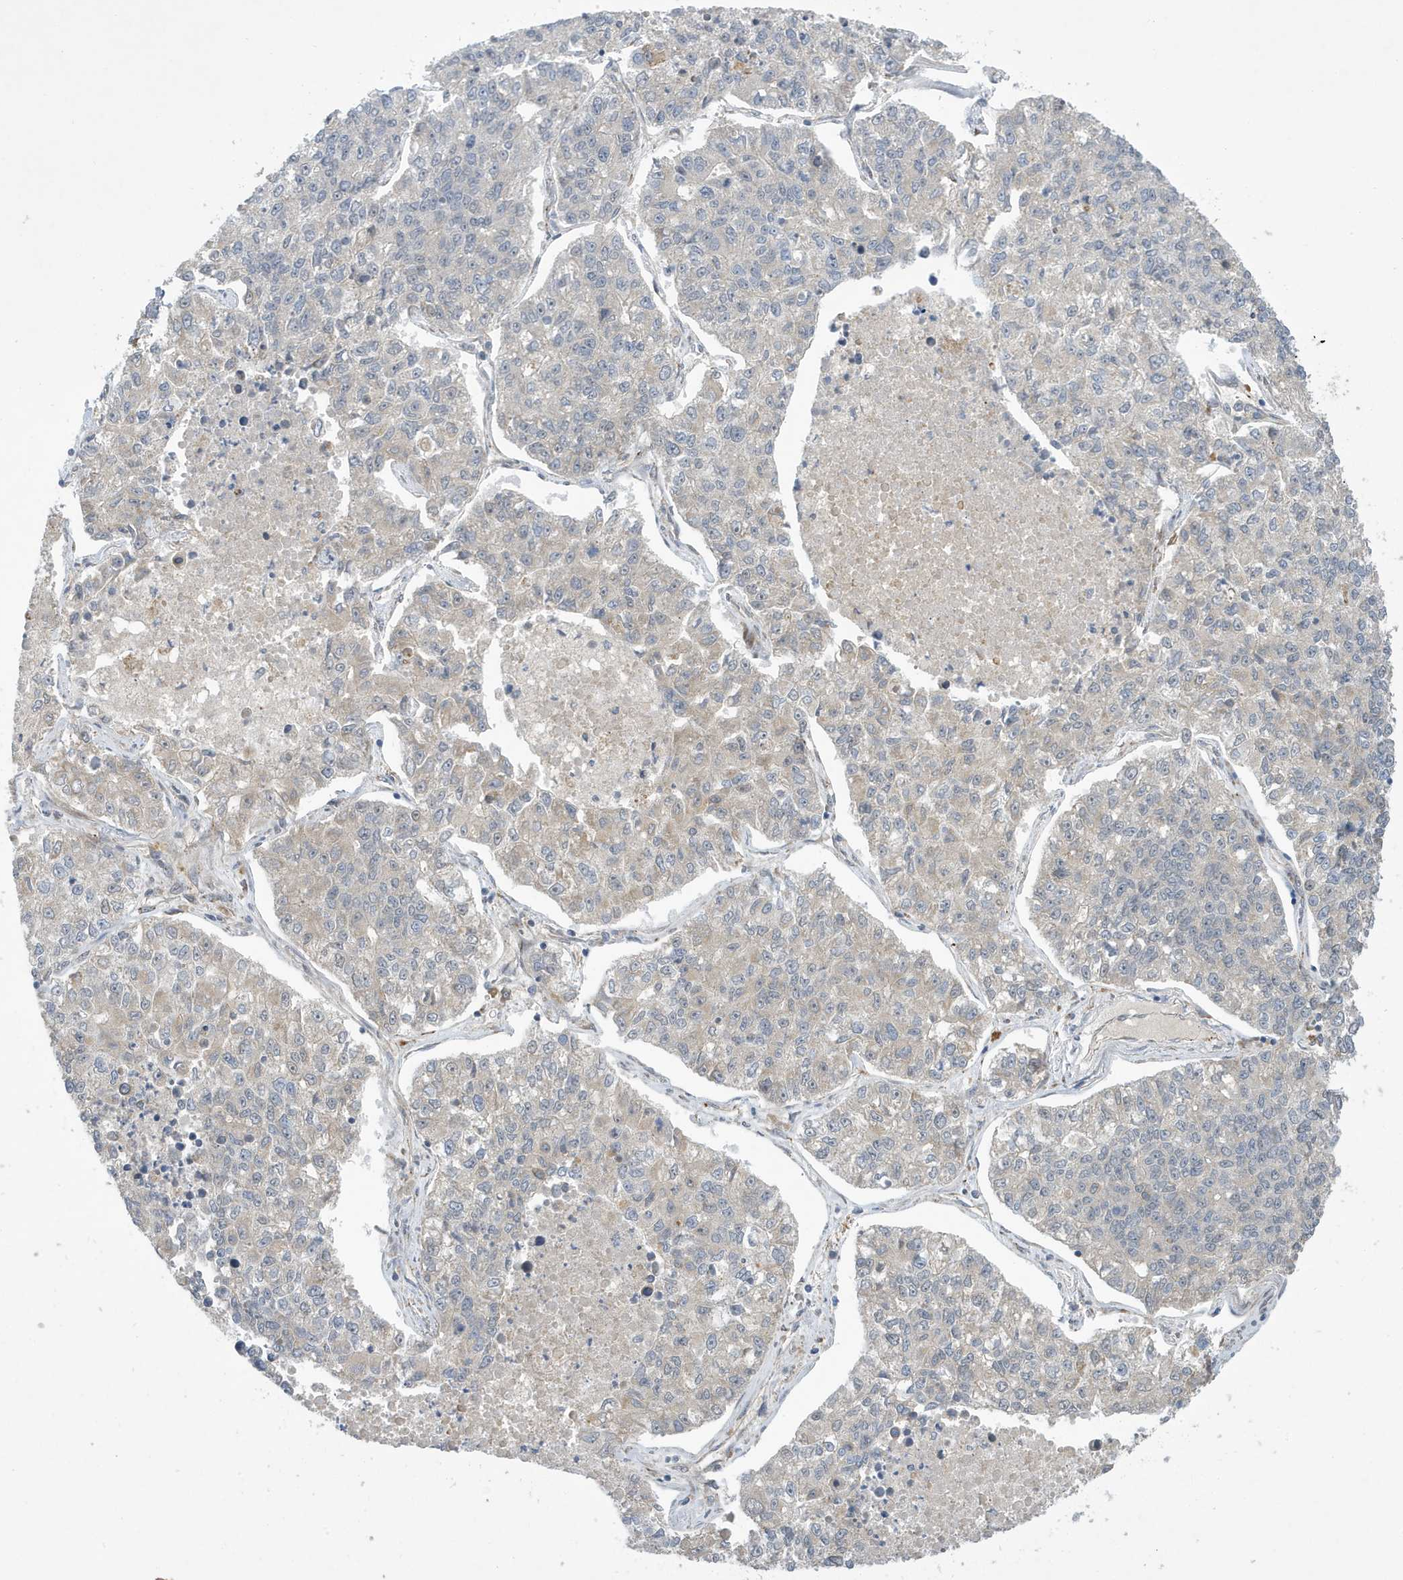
{"staining": {"intensity": "negative", "quantity": "none", "location": "none"}, "tissue": "lung cancer", "cell_type": "Tumor cells", "image_type": "cancer", "snomed": [{"axis": "morphology", "description": "Adenocarcinoma, NOS"}, {"axis": "topography", "description": "Lung"}], "caption": "Tumor cells show no significant expression in adenocarcinoma (lung).", "gene": "NCOA7", "patient": {"sex": "male", "age": 49}}